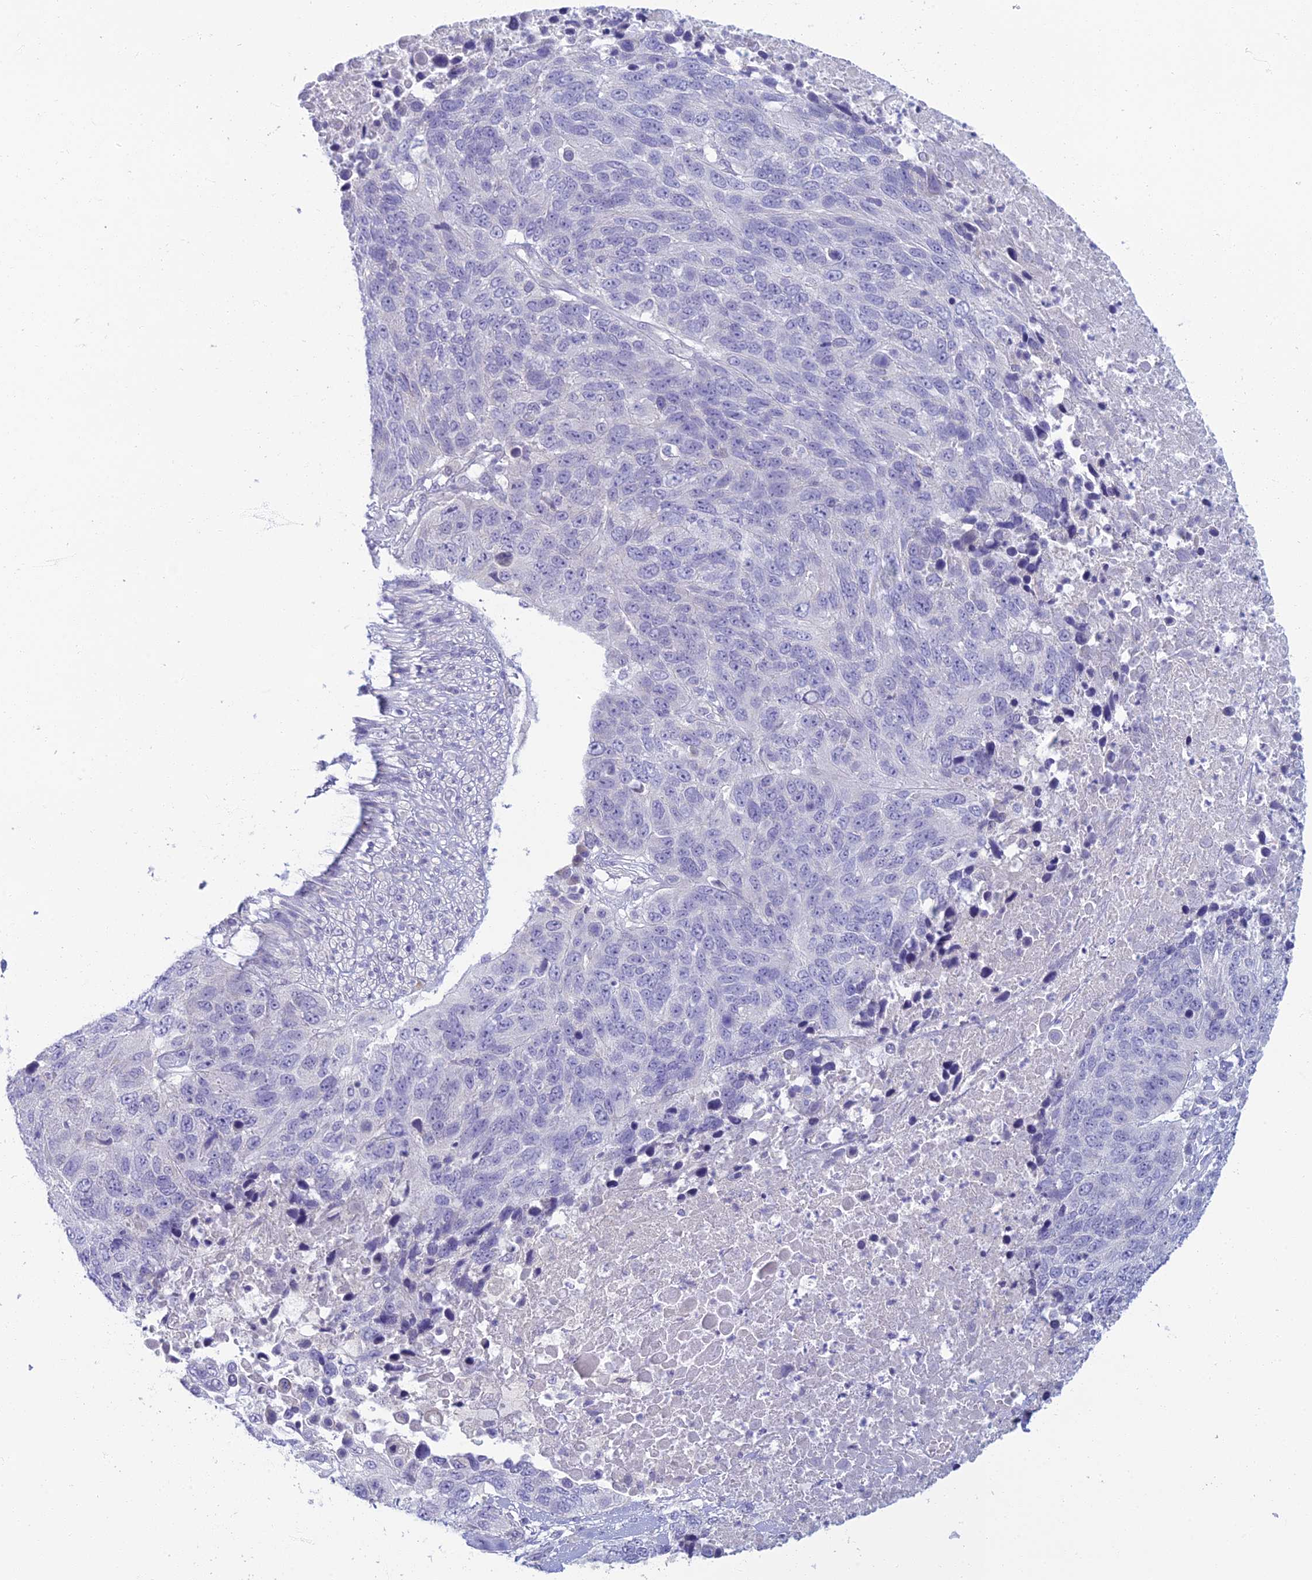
{"staining": {"intensity": "negative", "quantity": "none", "location": "none"}, "tissue": "lung cancer", "cell_type": "Tumor cells", "image_type": "cancer", "snomed": [{"axis": "morphology", "description": "Normal tissue, NOS"}, {"axis": "morphology", "description": "Squamous cell carcinoma, NOS"}, {"axis": "topography", "description": "Lymph node"}, {"axis": "topography", "description": "Lung"}], "caption": "Protein analysis of lung cancer displays no significant positivity in tumor cells.", "gene": "SLC25A41", "patient": {"sex": "male", "age": 66}}